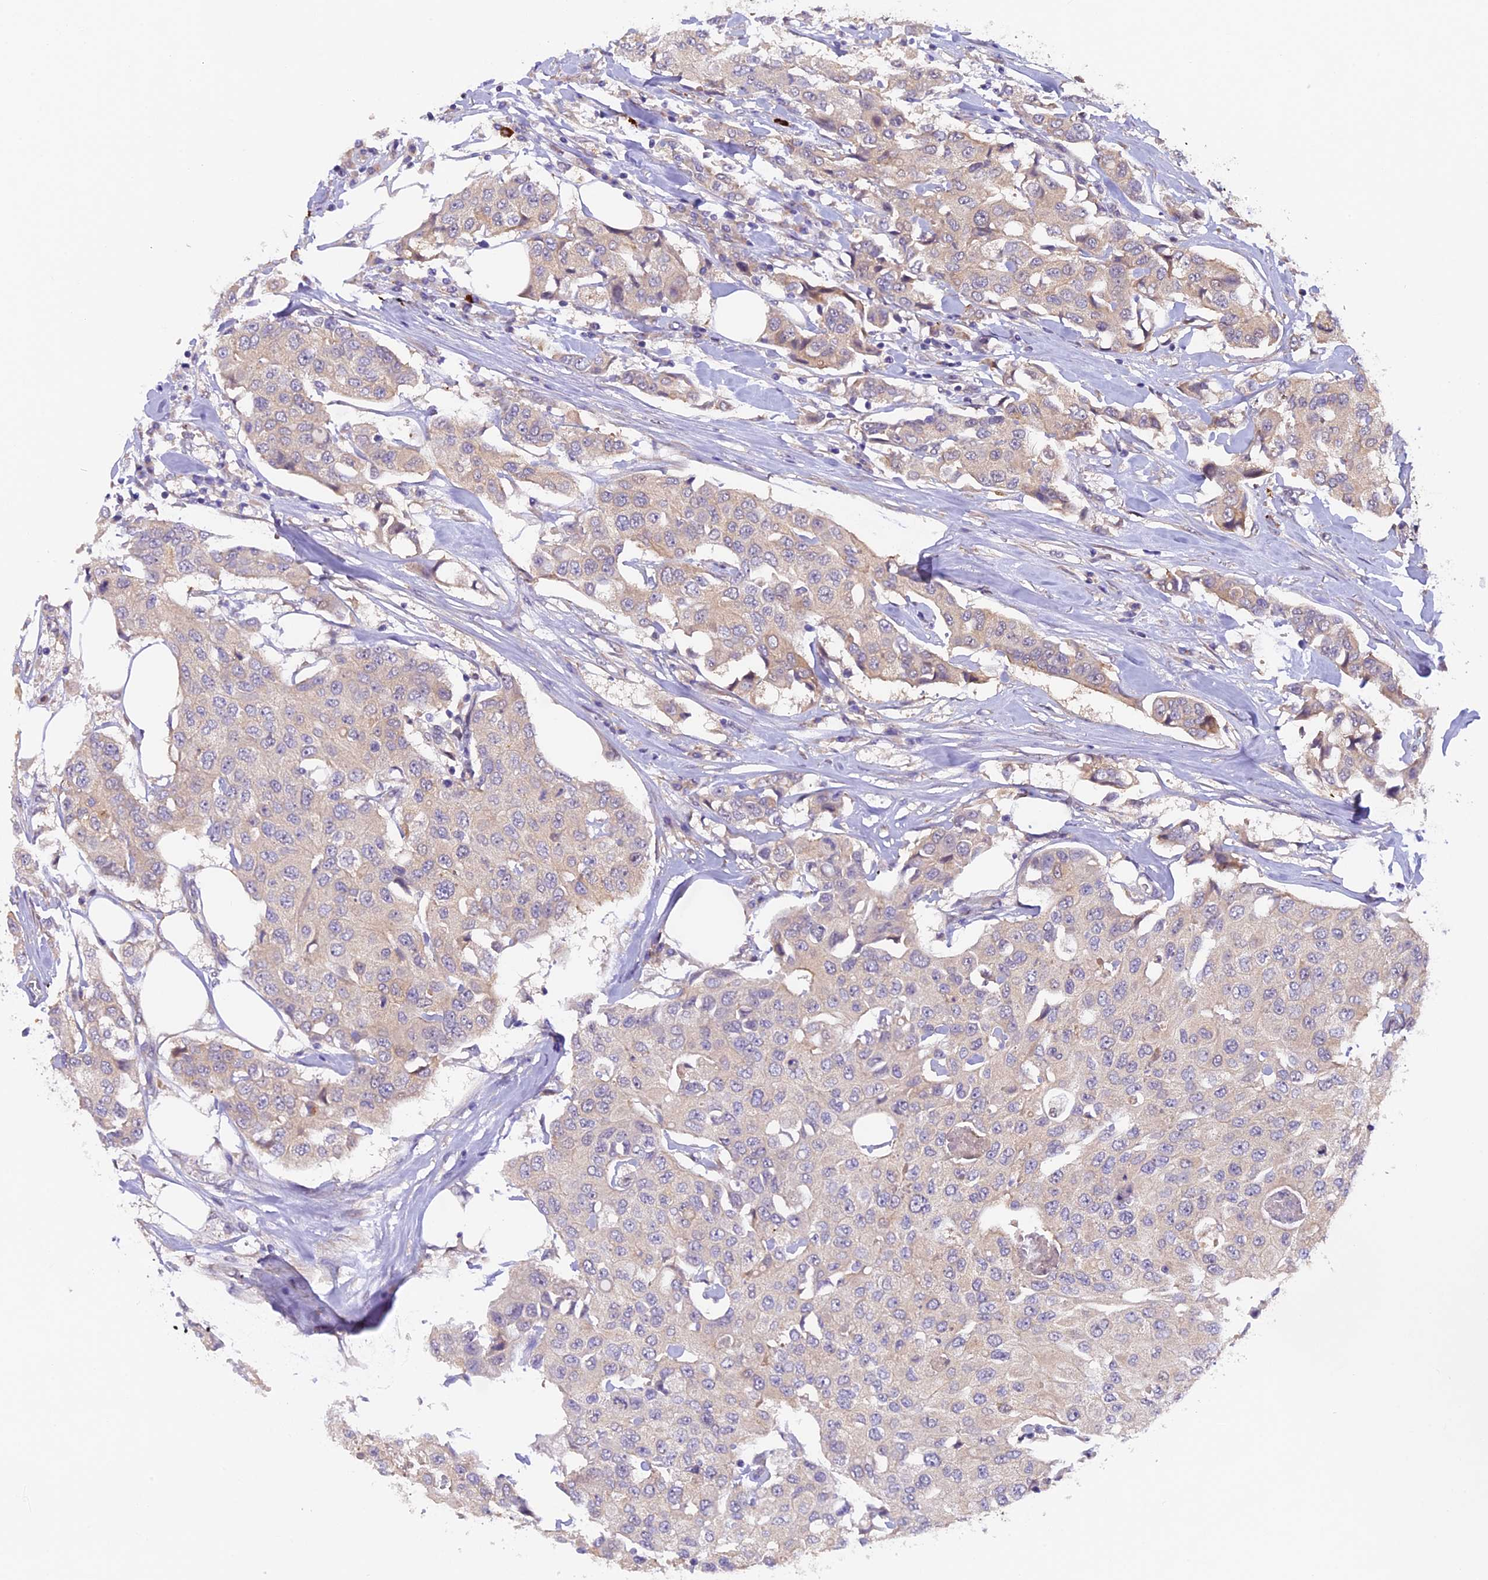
{"staining": {"intensity": "negative", "quantity": "none", "location": "none"}, "tissue": "breast cancer", "cell_type": "Tumor cells", "image_type": "cancer", "snomed": [{"axis": "morphology", "description": "Duct carcinoma"}, {"axis": "topography", "description": "Breast"}], "caption": "Immunohistochemical staining of human invasive ductal carcinoma (breast) shows no significant positivity in tumor cells.", "gene": "CCDC9B", "patient": {"sex": "female", "age": 80}}